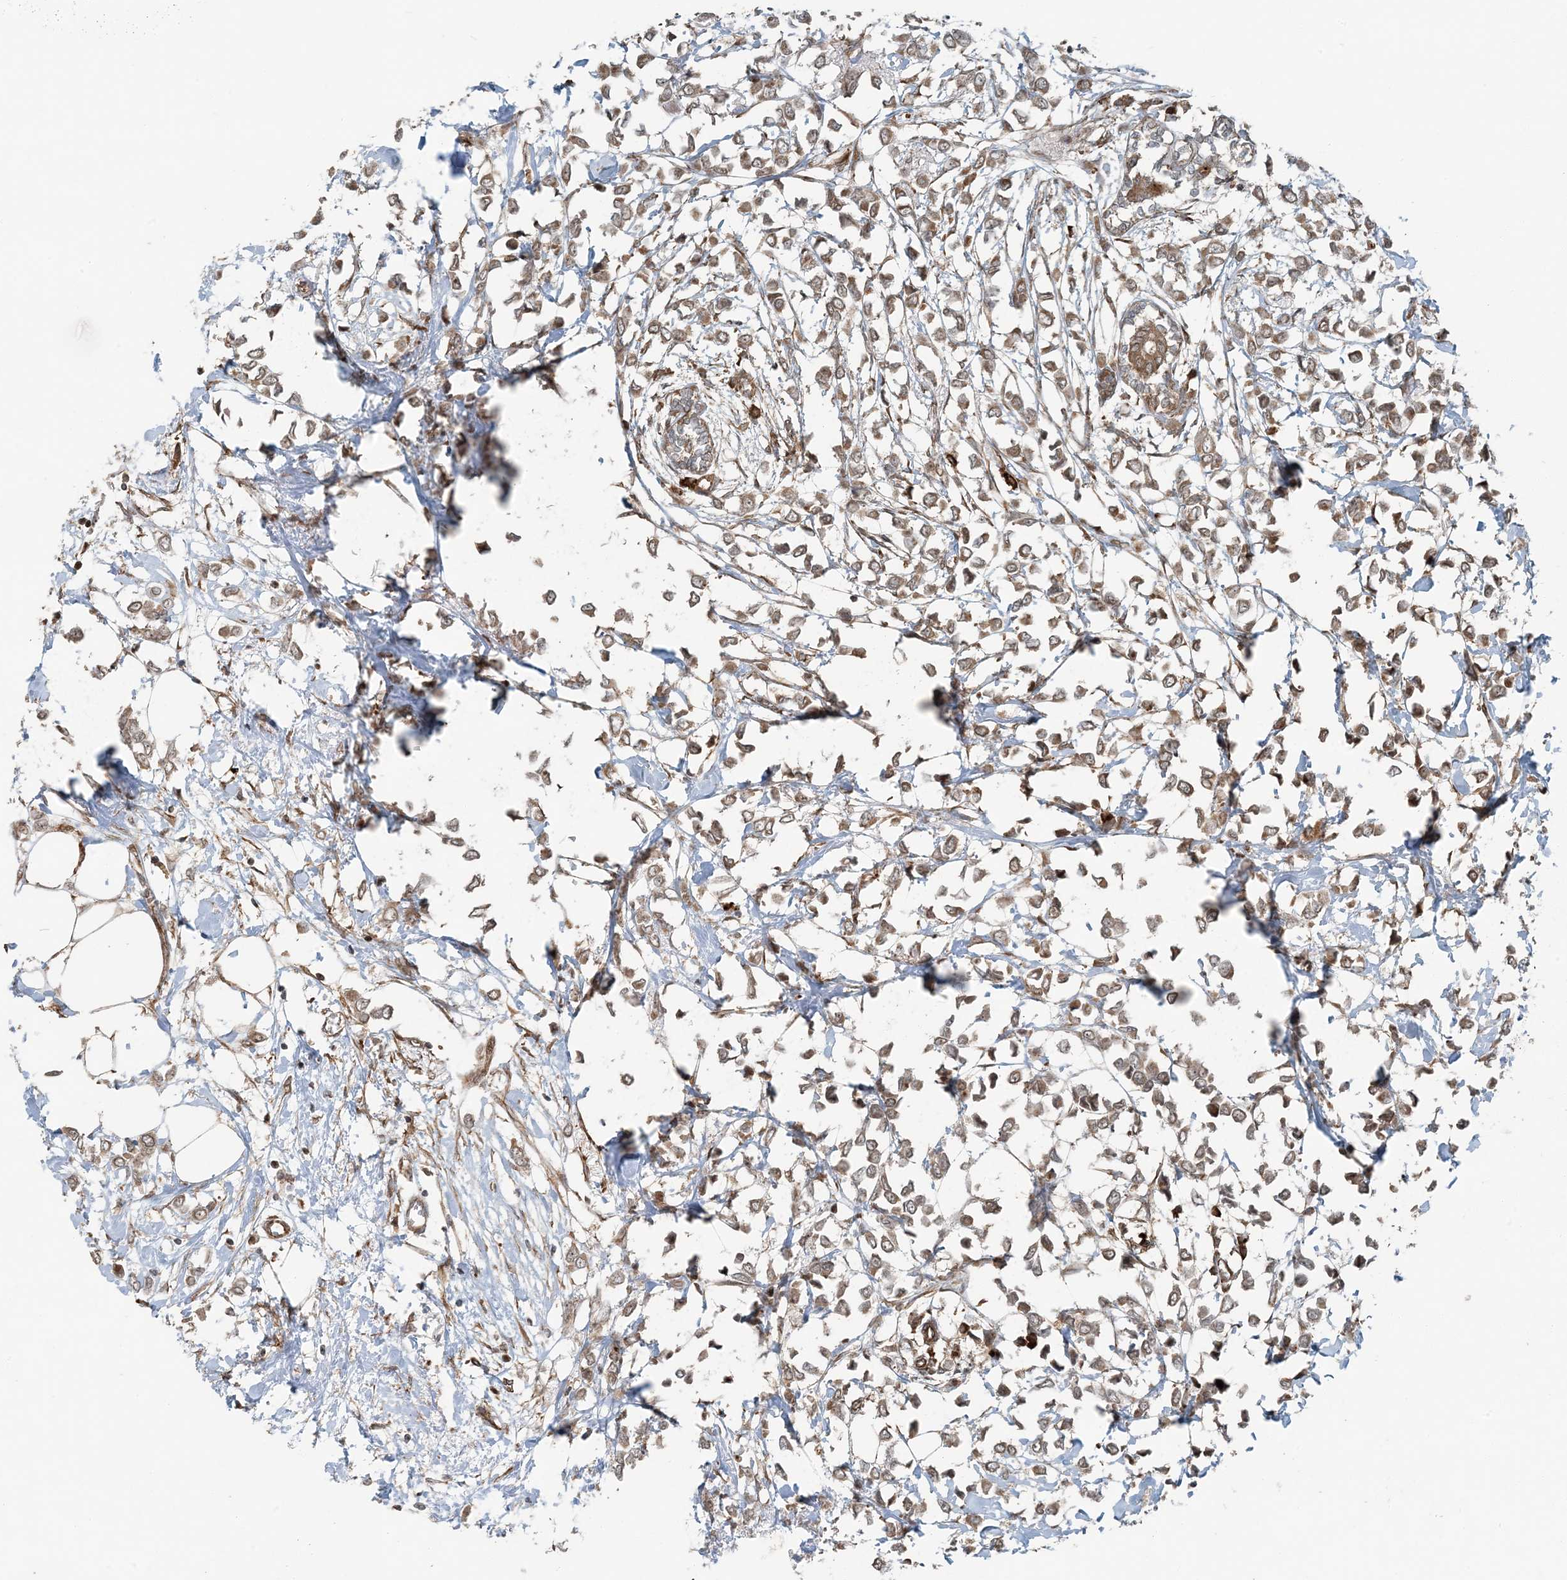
{"staining": {"intensity": "weak", "quantity": ">75%", "location": "cytoplasmic/membranous"}, "tissue": "breast cancer", "cell_type": "Tumor cells", "image_type": "cancer", "snomed": [{"axis": "morphology", "description": "Lobular carcinoma"}, {"axis": "topography", "description": "Breast"}], "caption": "Breast cancer stained with DAB (3,3'-diaminobenzidine) IHC exhibits low levels of weak cytoplasmic/membranous expression in about >75% of tumor cells.", "gene": "EDEM2", "patient": {"sex": "female", "age": 51}}